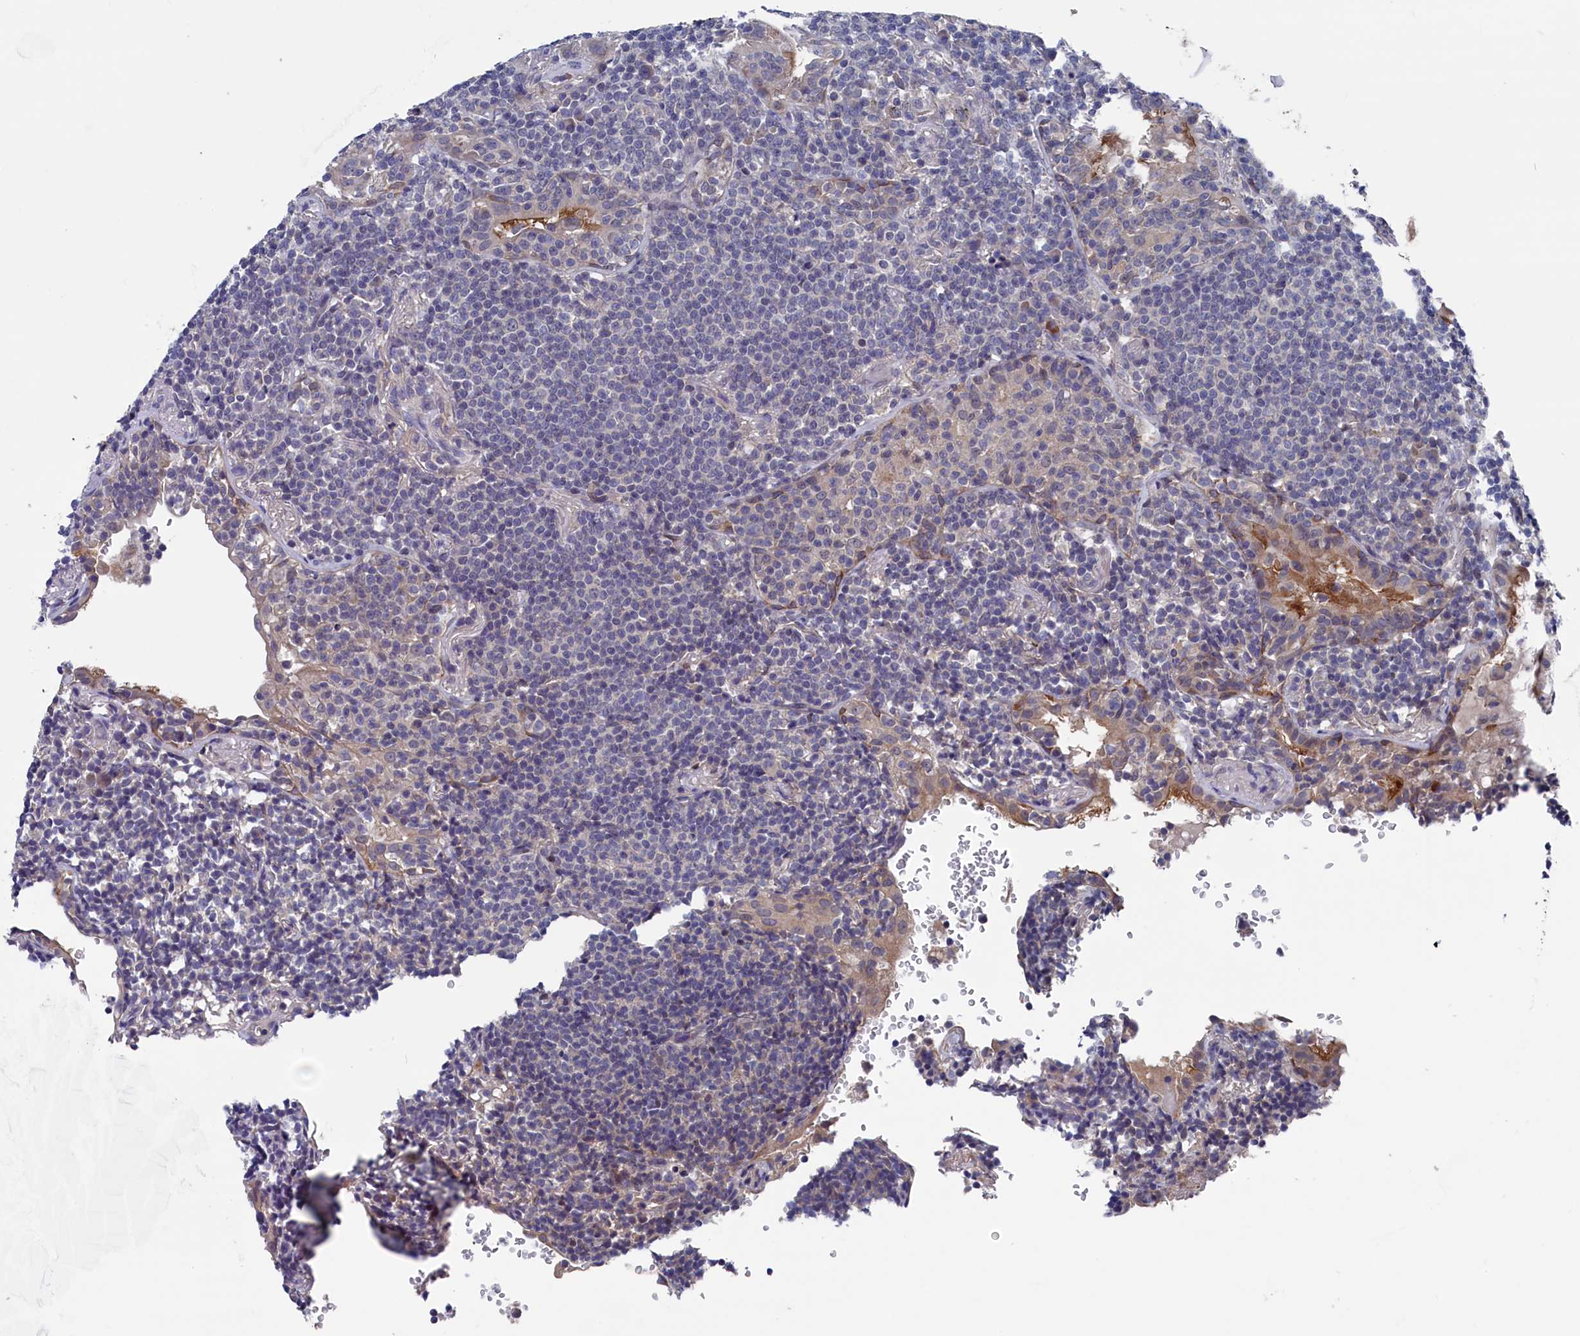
{"staining": {"intensity": "negative", "quantity": "none", "location": "none"}, "tissue": "lymphoma", "cell_type": "Tumor cells", "image_type": "cancer", "snomed": [{"axis": "morphology", "description": "Malignant lymphoma, non-Hodgkin's type, Low grade"}, {"axis": "topography", "description": "Lung"}], "caption": "The immunohistochemistry histopathology image has no significant expression in tumor cells of lymphoma tissue.", "gene": "SPATA13", "patient": {"sex": "female", "age": 71}}